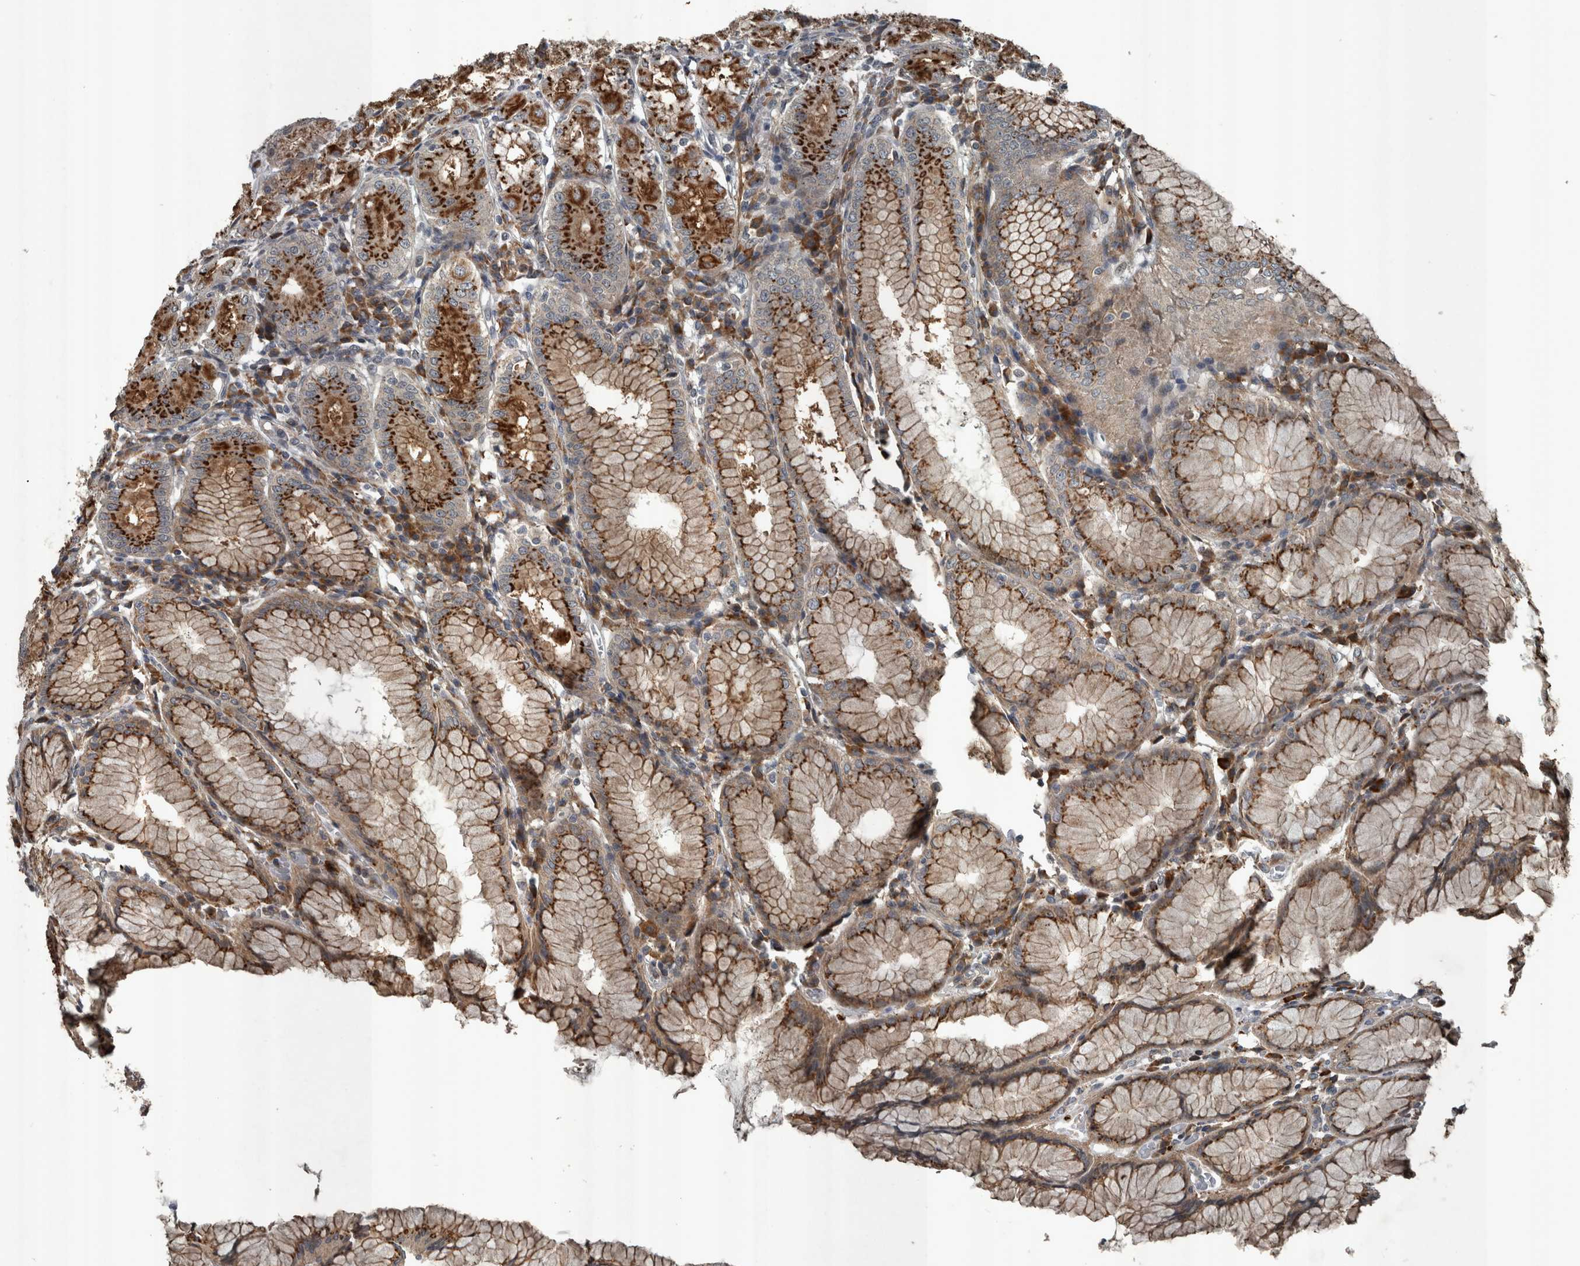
{"staining": {"intensity": "strong", "quantity": ">75%", "location": "cytoplasmic/membranous"}, "tissue": "stomach", "cell_type": "Glandular cells", "image_type": "normal", "snomed": [{"axis": "morphology", "description": "Normal tissue, NOS"}, {"axis": "topography", "description": "Stomach, lower"}], "caption": "Stomach stained for a protein (brown) demonstrates strong cytoplasmic/membranous positive positivity in approximately >75% of glandular cells.", "gene": "ZNF345", "patient": {"sex": "female", "age": 56}}